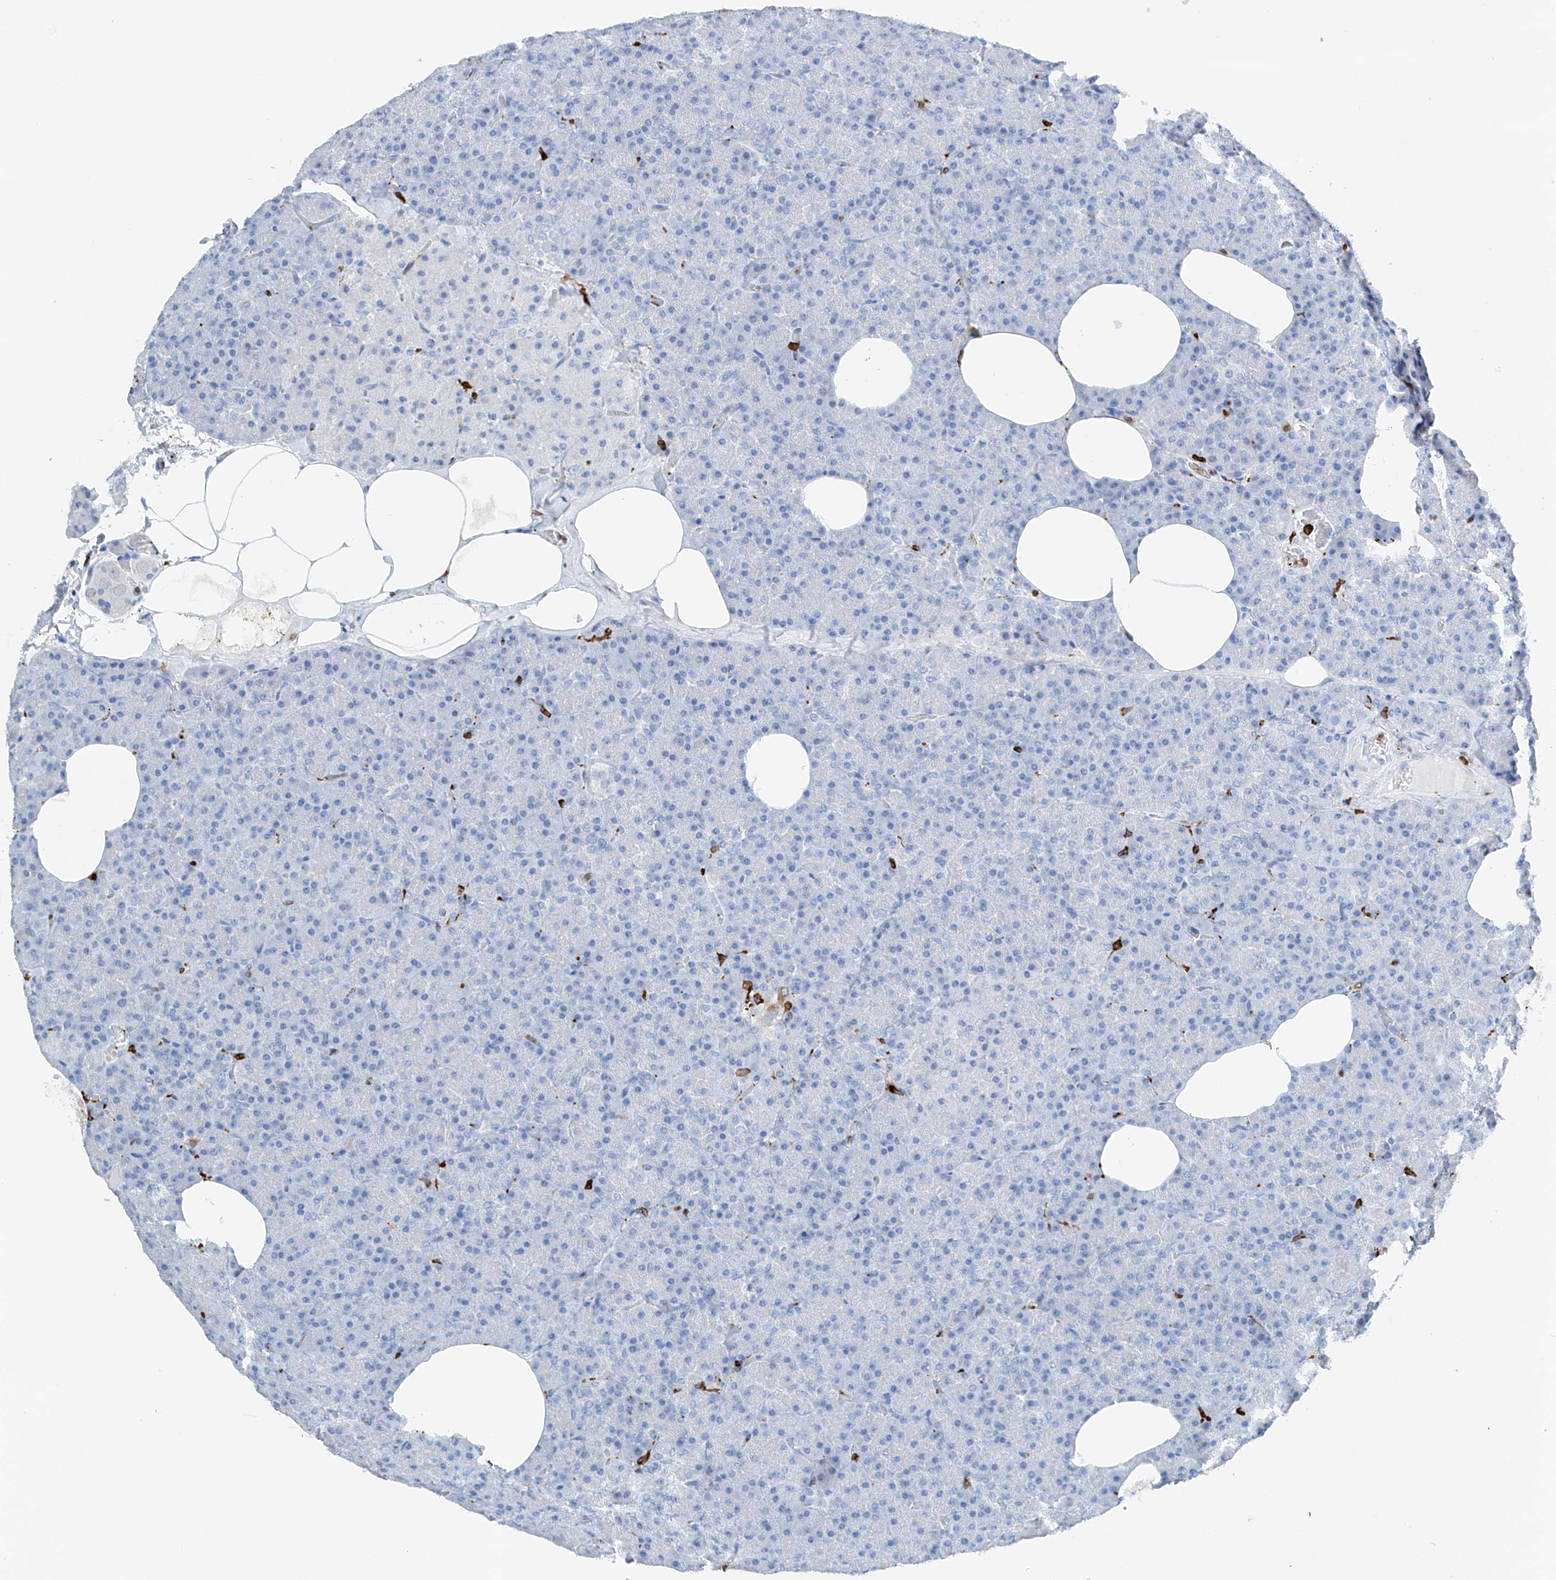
{"staining": {"intensity": "negative", "quantity": "none", "location": "none"}, "tissue": "pancreas", "cell_type": "Exocrine glandular cells", "image_type": "normal", "snomed": [{"axis": "morphology", "description": "Normal tissue, NOS"}, {"axis": "morphology", "description": "Carcinoid, malignant, NOS"}, {"axis": "topography", "description": "Pancreas"}], "caption": "The immunohistochemistry (IHC) image has no significant positivity in exocrine glandular cells of pancreas.", "gene": "TBXAS1", "patient": {"sex": "female", "age": 35}}